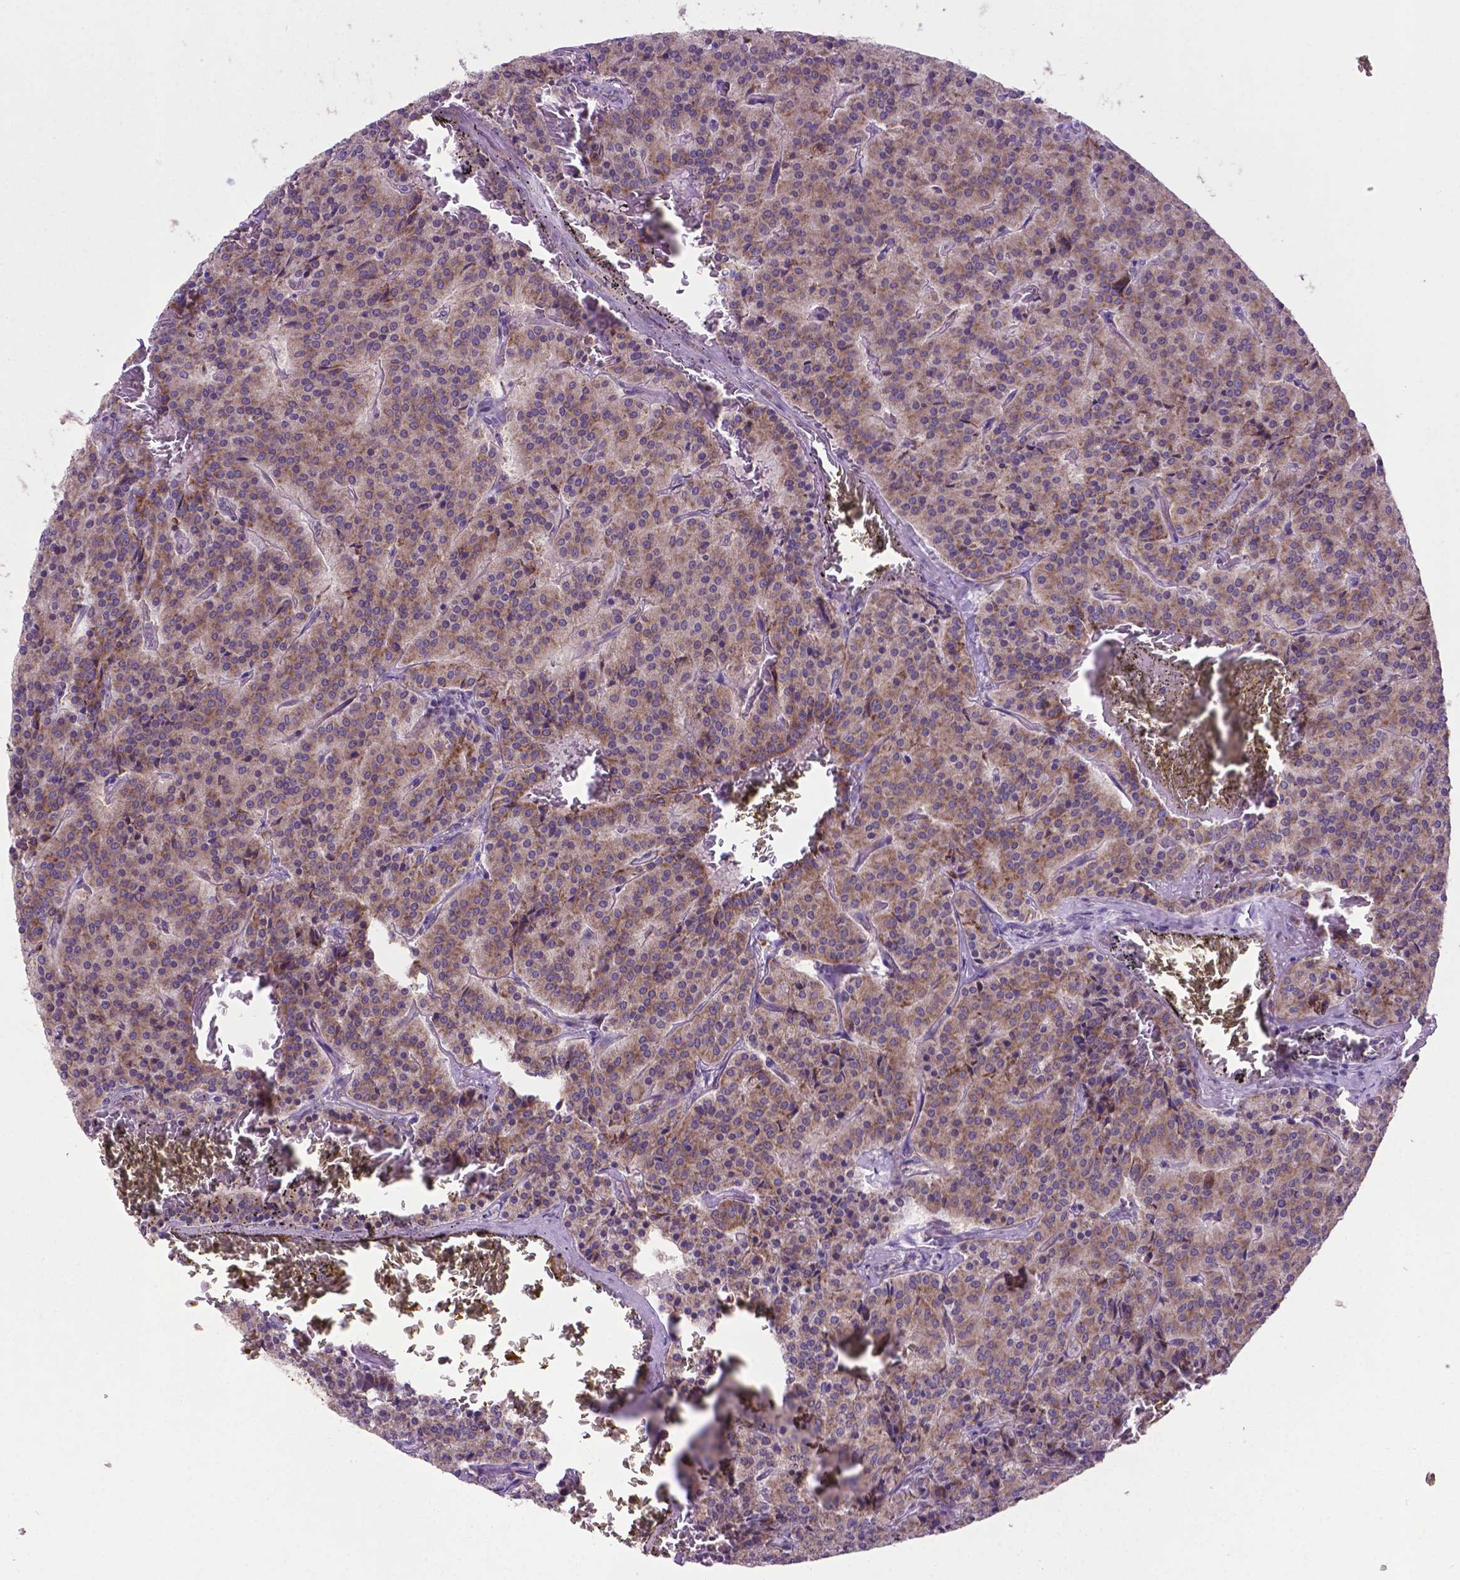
{"staining": {"intensity": "weak", "quantity": ">75%", "location": "cytoplasmic/membranous"}, "tissue": "carcinoid", "cell_type": "Tumor cells", "image_type": "cancer", "snomed": [{"axis": "morphology", "description": "Carcinoid, malignant, NOS"}, {"axis": "topography", "description": "Lung"}], "caption": "Human carcinoid stained for a protein (brown) reveals weak cytoplasmic/membranous positive staining in approximately >75% of tumor cells.", "gene": "WDR83OS", "patient": {"sex": "male", "age": 70}}